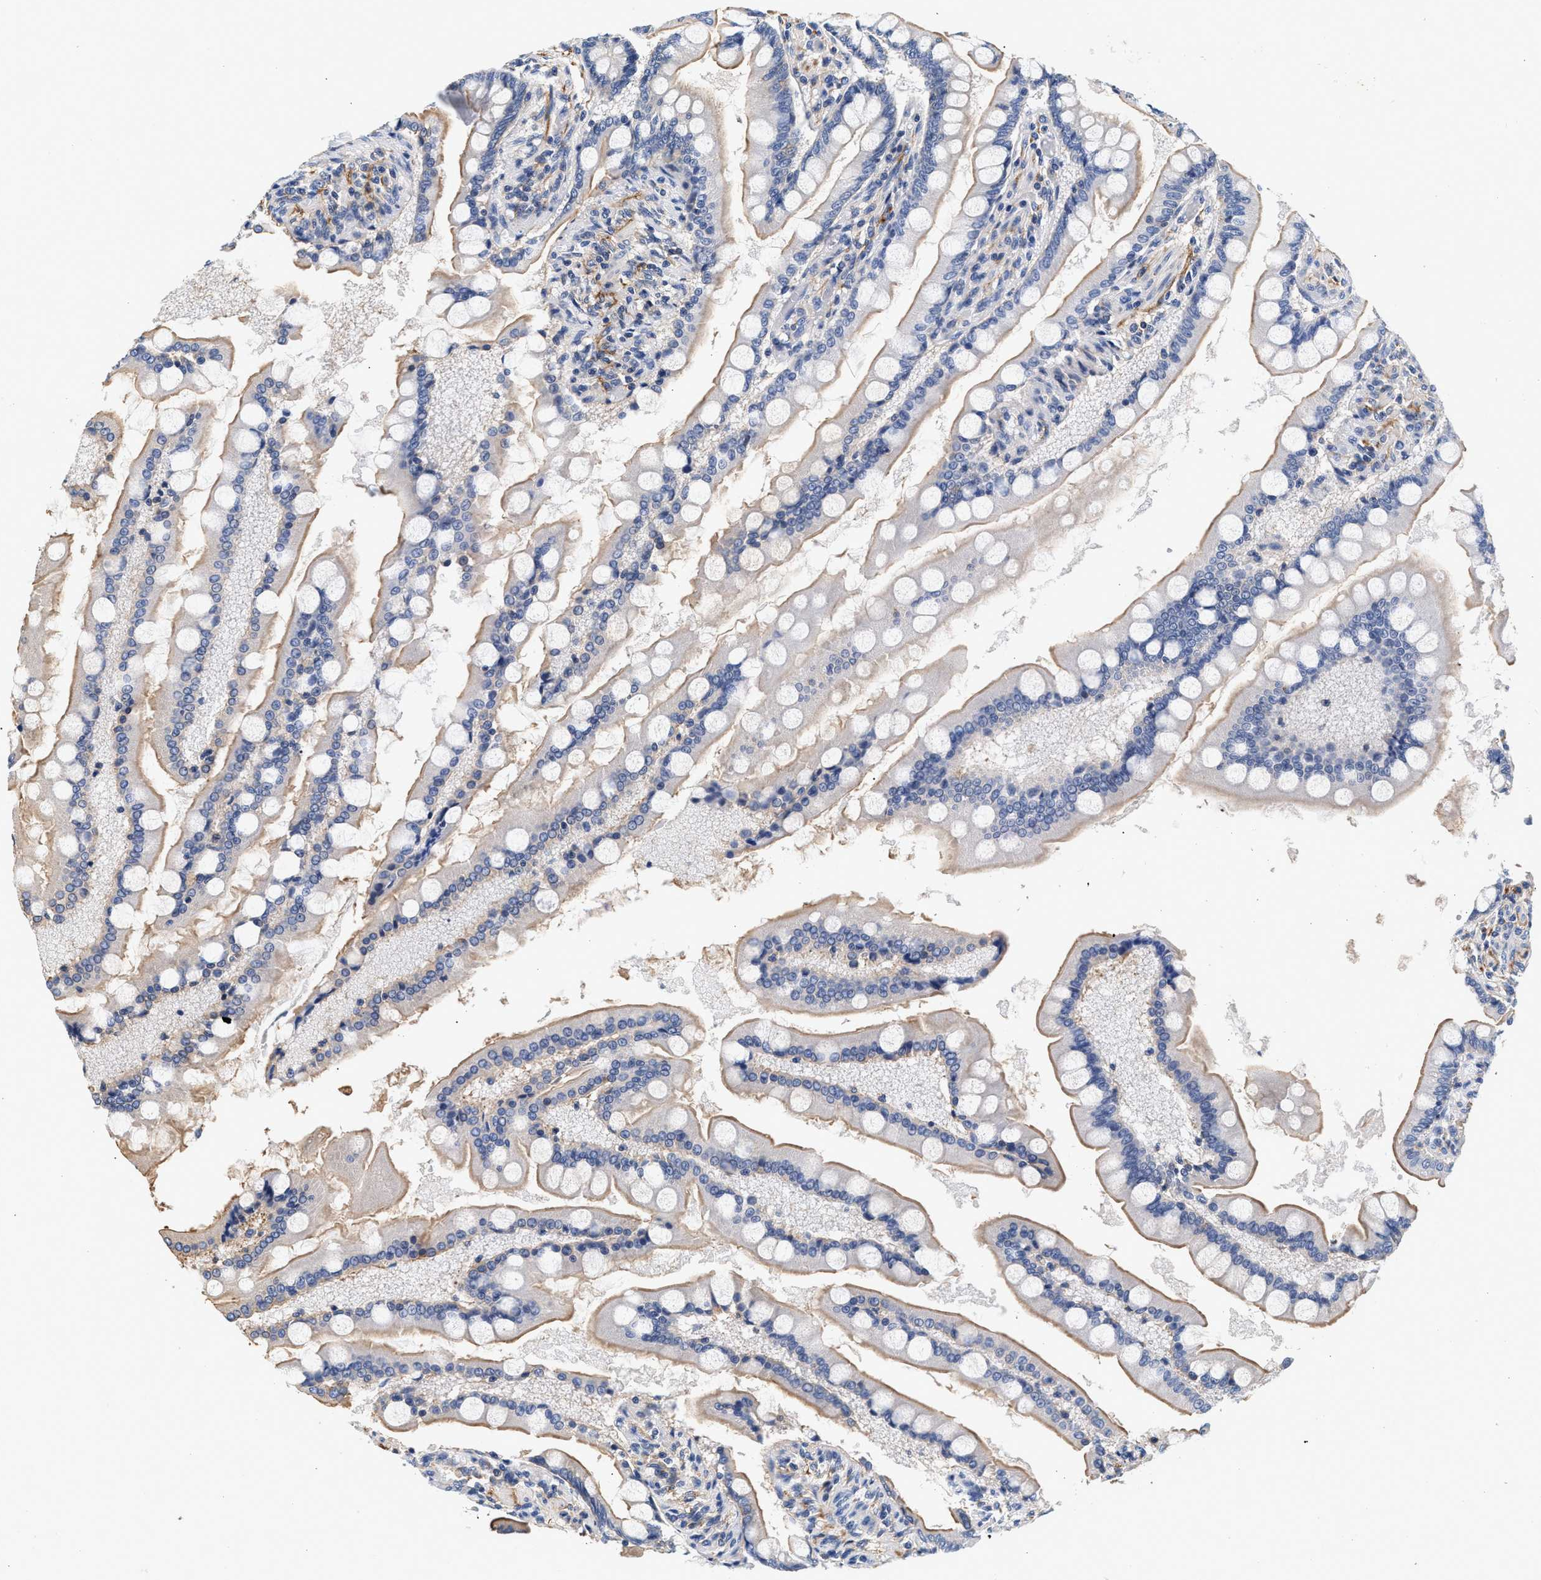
{"staining": {"intensity": "weak", "quantity": ">75%", "location": "cytoplasmic/membranous"}, "tissue": "small intestine", "cell_type": "Glandular cells", "image_type": "normal", "snomed": [{"axis": "morphology", "description": "Normal tissue, NOS"}, {"axis": "topography", "description": "Small intestine"}], "caption": "Weak cytoplasmic/membranous staining is seen in about >75% of glandular cells in unremarkable small intestine. The staining was performed using DAB (3,3'-diaminobenzidine) to visualize the protein expression in brown, while the nuclei were stained in blue with hematoxylin (Magnification: 20x).", "gene": "GNAI3", "patient": {"sex": "male", "age": 41}}